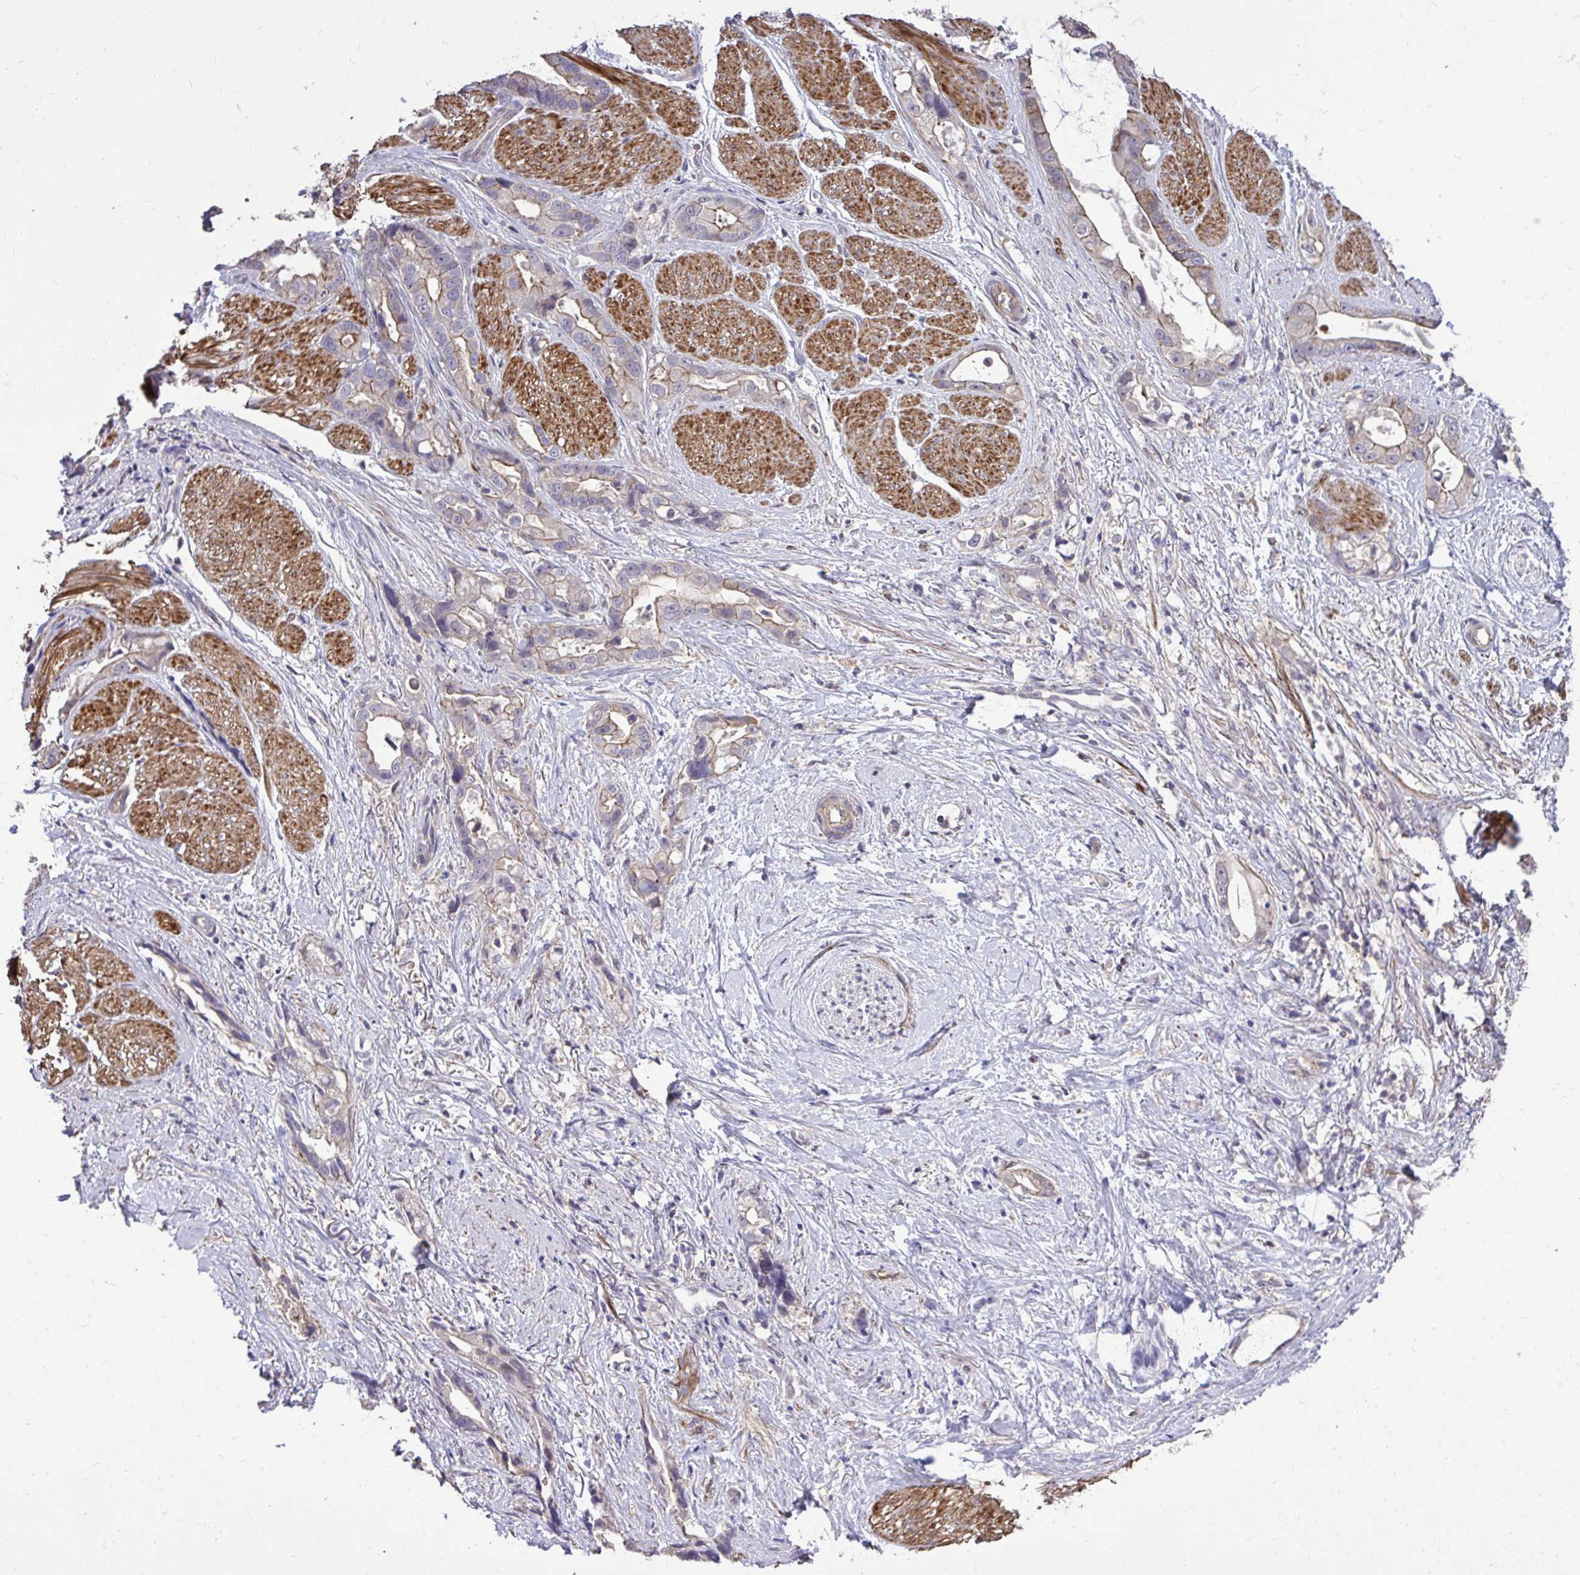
{"staining": {"intensity": "moderate", "quantity": "<25%", "location": "cytoplasmic/membranous"}, "tissue": "stomach cancer", "cell_type": "Tumor cells", "image_type": "cancer", "snomed": [{"axis": "morphology", "description": "Adenocarcinoma, NOS"}, {"axis": "topography", "description": "Stomach"}], "caption": "Stomach adenocarcinoma was stained to show a protein in brown. There is low levels of moderate cytoplasmic/membranous positivity in approximately <25% of tumor cells.", "gene": "IGFL2", "patient": {"sex": "male", "age": 55}}